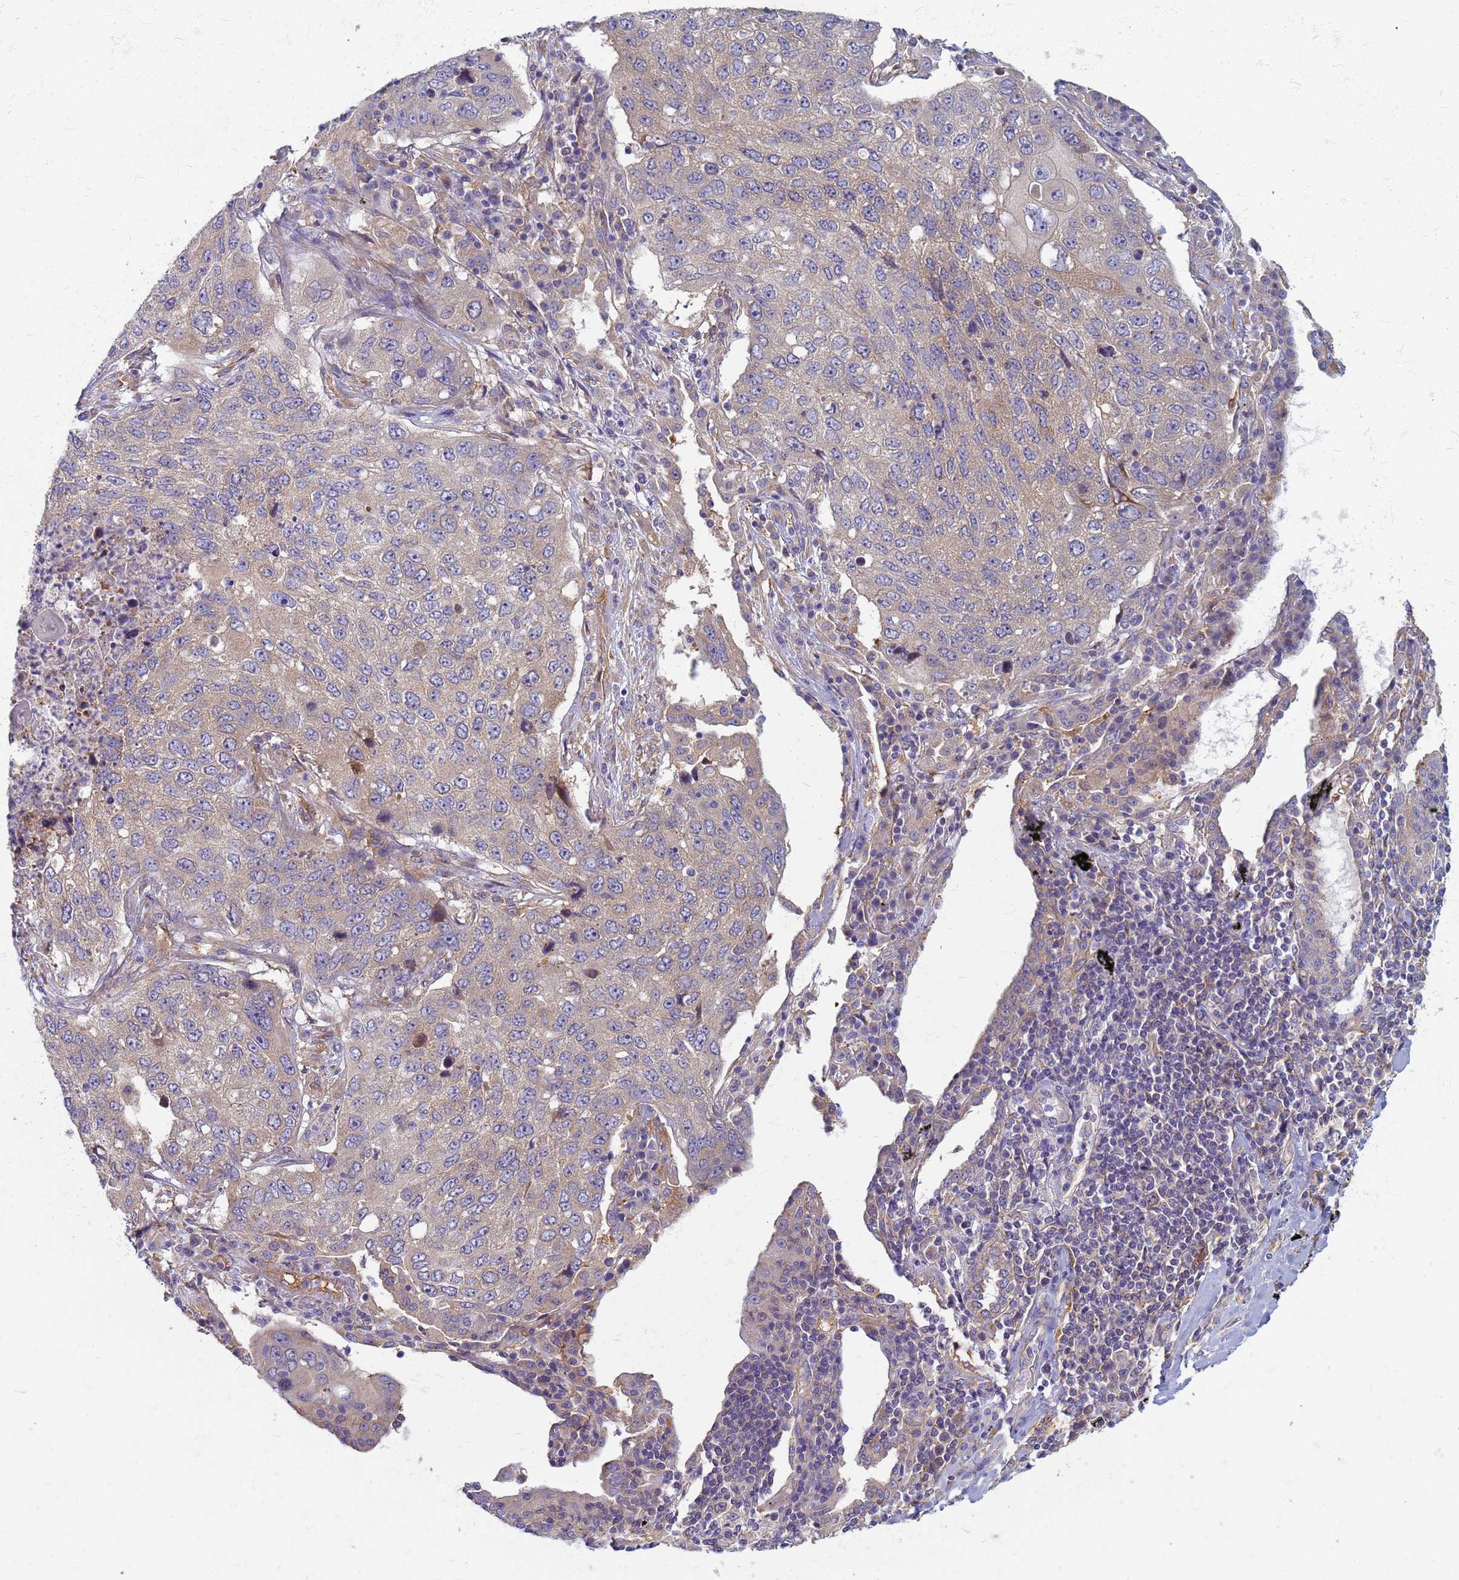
{"staining": {"intensity": "weak", "quantity": "25%-75%", "location": "cytoplasmic/membranous"}, "tissue": "lung cancer", "cell_type": "Tumor cells", "image_type": "cancer", "snomed": [{"axis": "morphology", "description": "Squamous cell carcinoma, NOS"}, {"axis": "topography", "description": "Lung"}], "caption": "Approximately 25%-75% of tumor cells in squamous cell carcinoma (lung) show weak cytoplasmic/membranous protein staining as visualized by brown immunohistochemical staining.", "gene": "EEA1", "patient": {"sex": "female", "age": 63}}